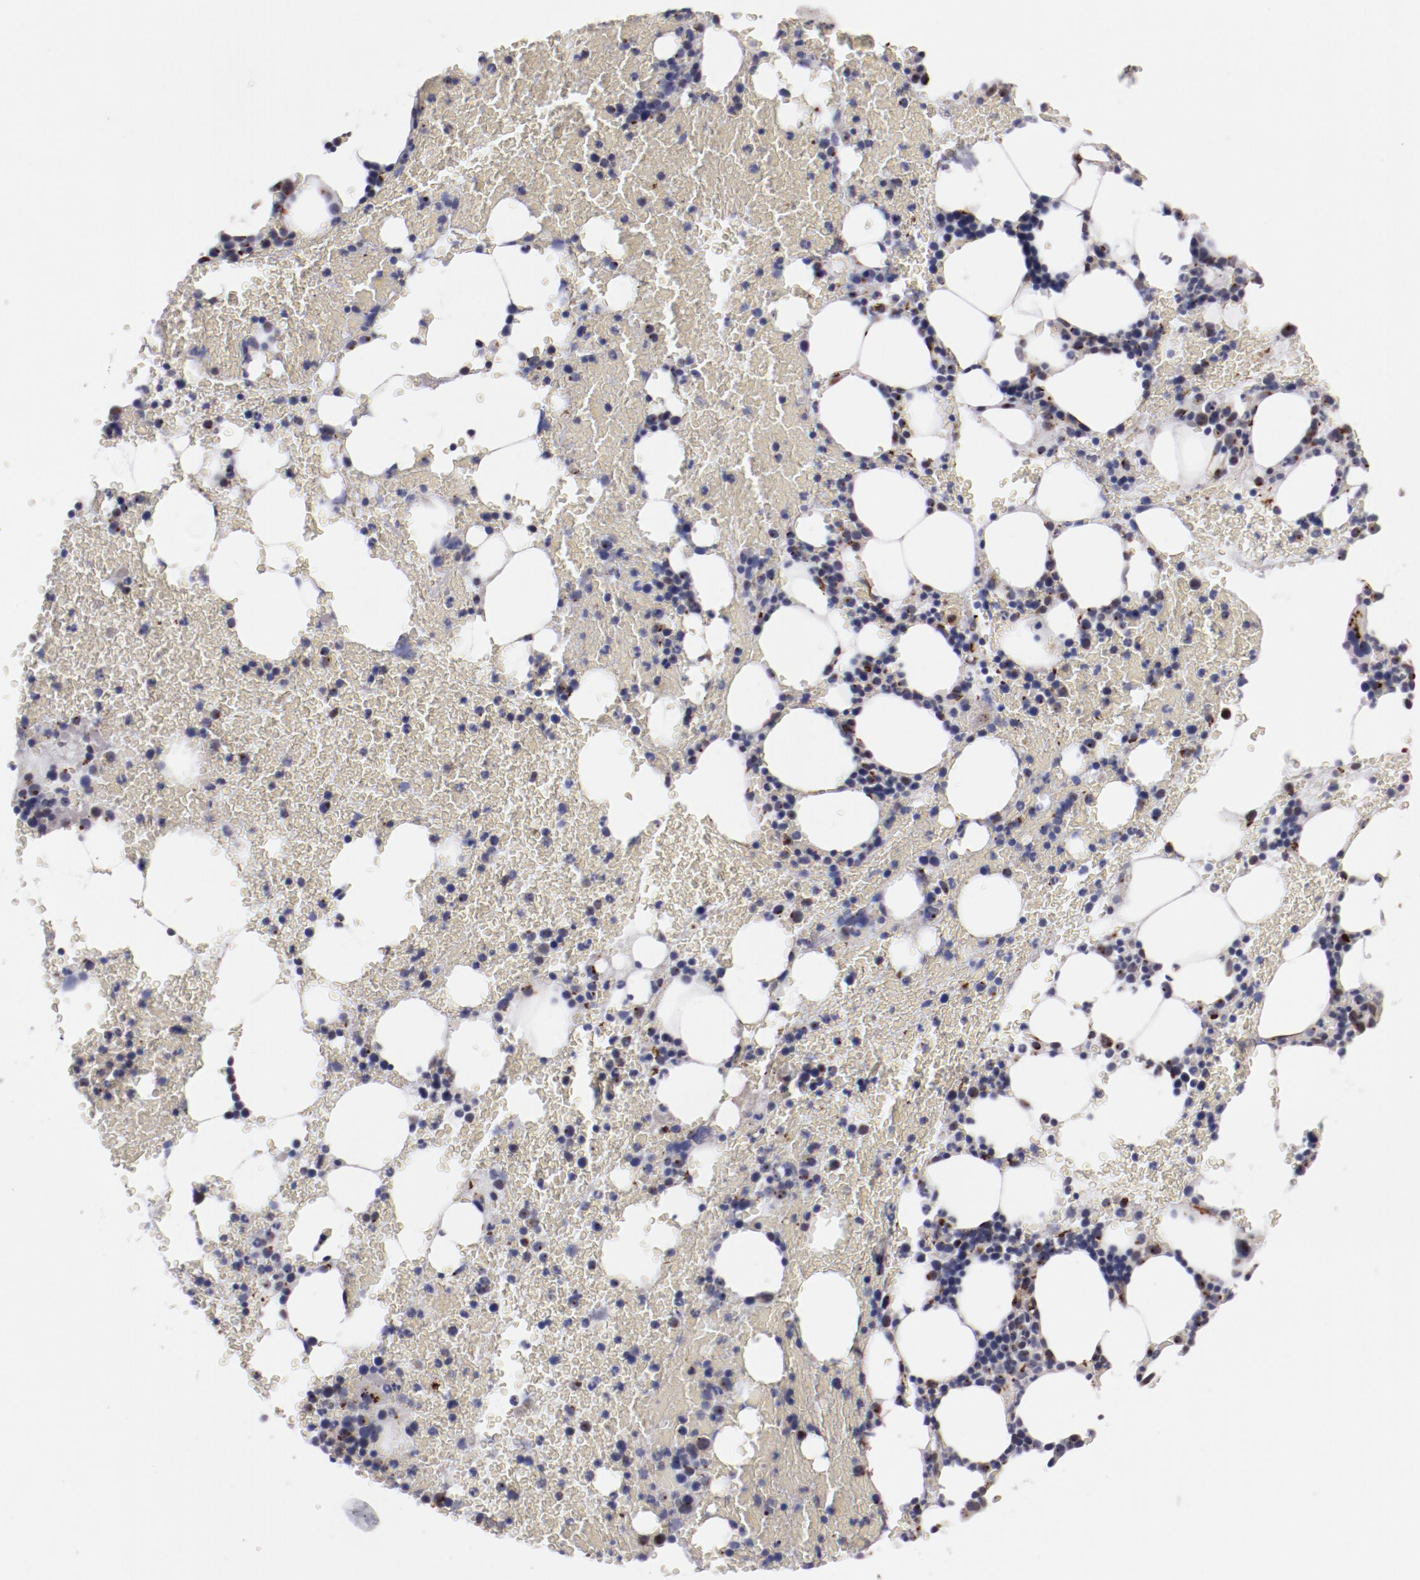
{"staining": {"intensity": "strong", "quantity": "25%-75%", "location": "cytoplasmic/membranous"}, "tissue": "bone marrow", "cell_type": "Hematopoietic cells", "image_type": "normal", "snomed": [{"axis": "morphology", "description": "Normal tissue, NOS"}, {"axis": "topography", "description": "Bone marrow"}], "caption": "Protein expression analysis of normal bone marrow reveals strong cytoplasmic/membranous staining in approximately 25%-75% of hematopoietic cells.", "gene": "GOLIM4", "patient": {"sex": "female", "age": 84}}